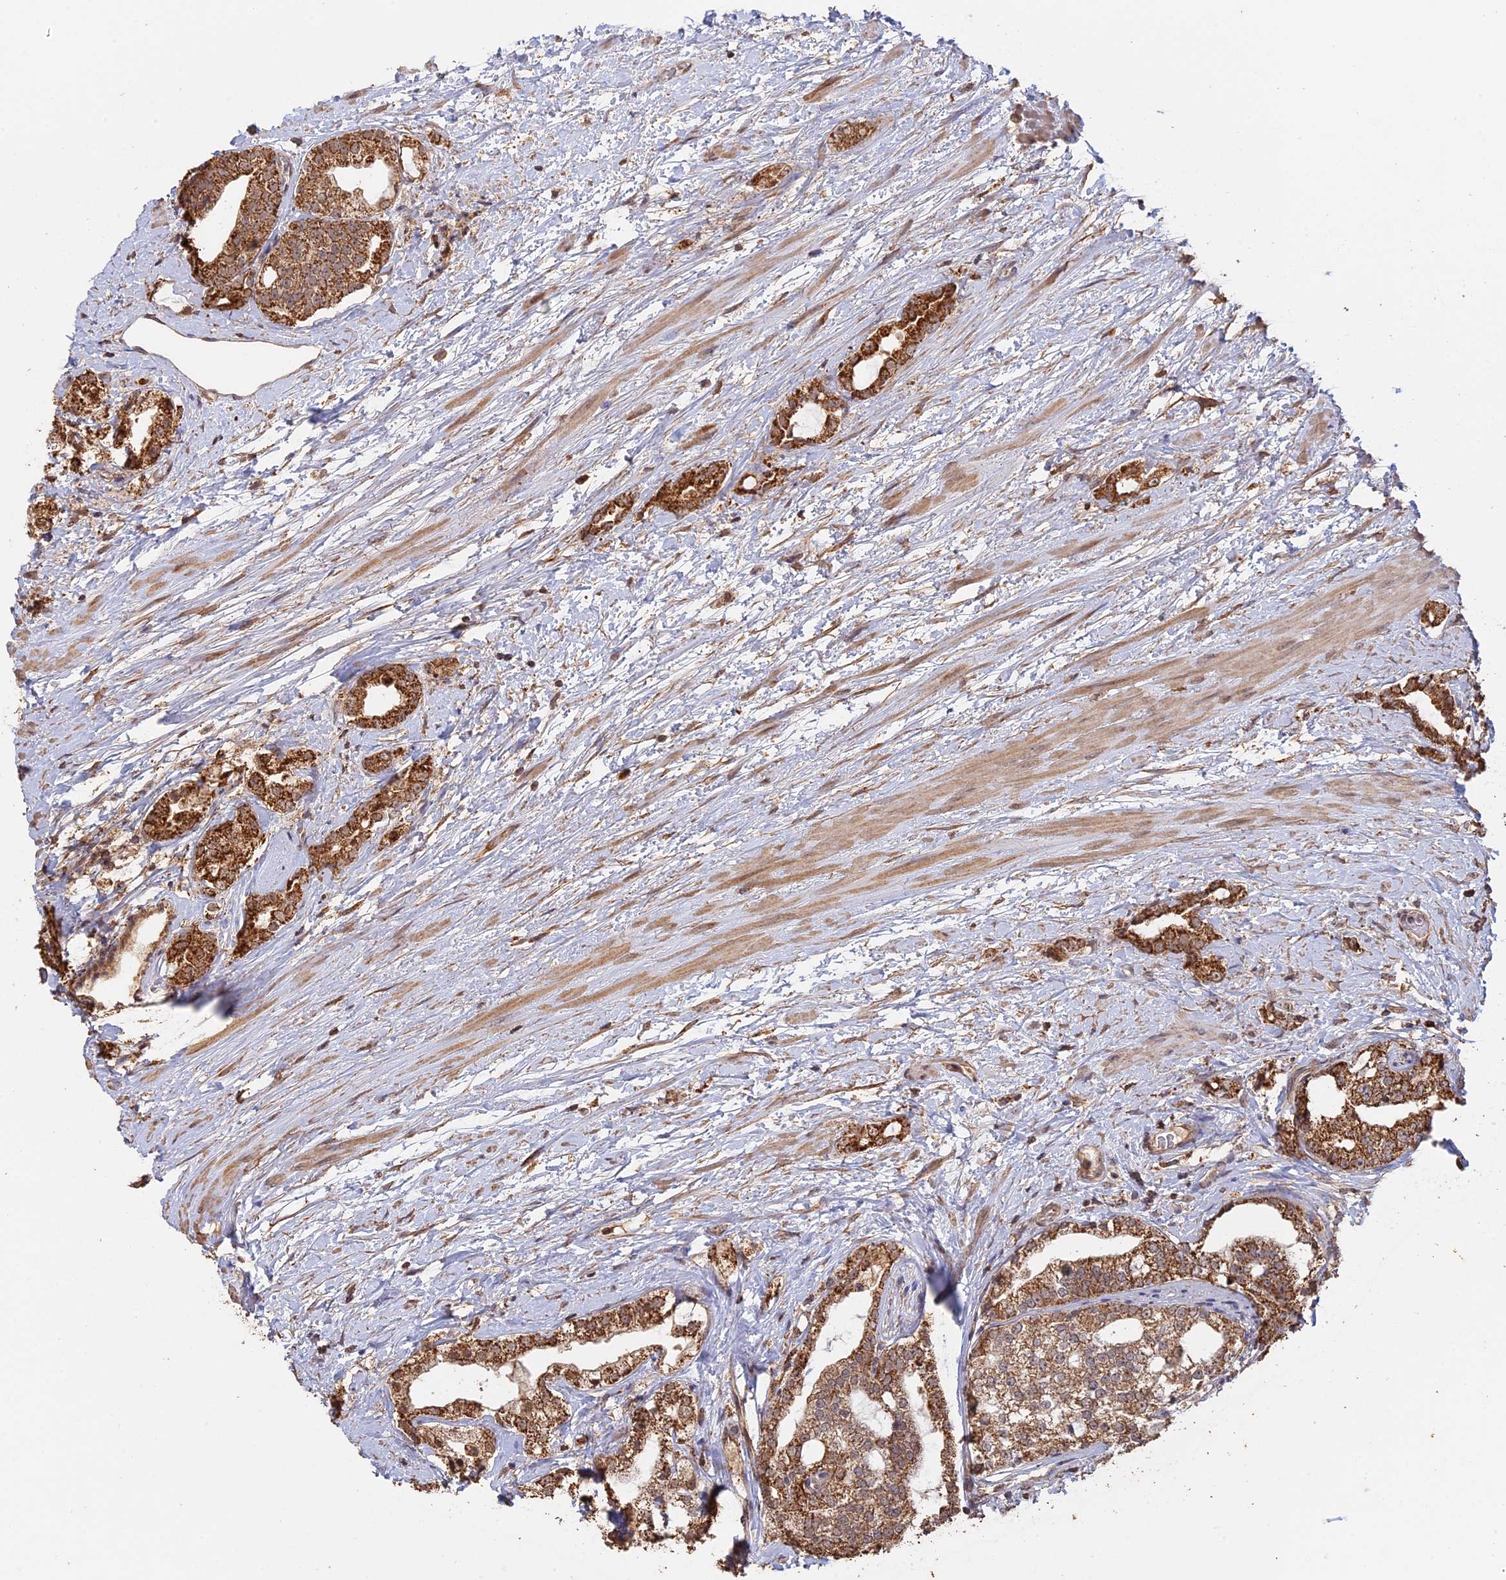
{"staining": {"intensity": "strong", "quantity": ">75%", "location": "cytoplasmic/membranous"}, "tissue": "prostate cancer", "cell_type": "Tumor cells", "image_type": "cancer", "snomed": [{"axis": "morphology", "description": "Adenocarcinoma, High grade"}, {"axis": "topography", "description": "Prostate"}], "caption": "Adenocarcinoma (high-grade) (prostate) tissue demonstrates strong cytoplasmic/membranous expression in approximately >75% of tumor cells, visualized by immunohistochemistry. (Stains: DAB in brown, nuclei in blue, Microscopy: brightfield microscopy at high magnification).", "gene": "FAM210B", "patient": {"sex": "male", "age": 64}}